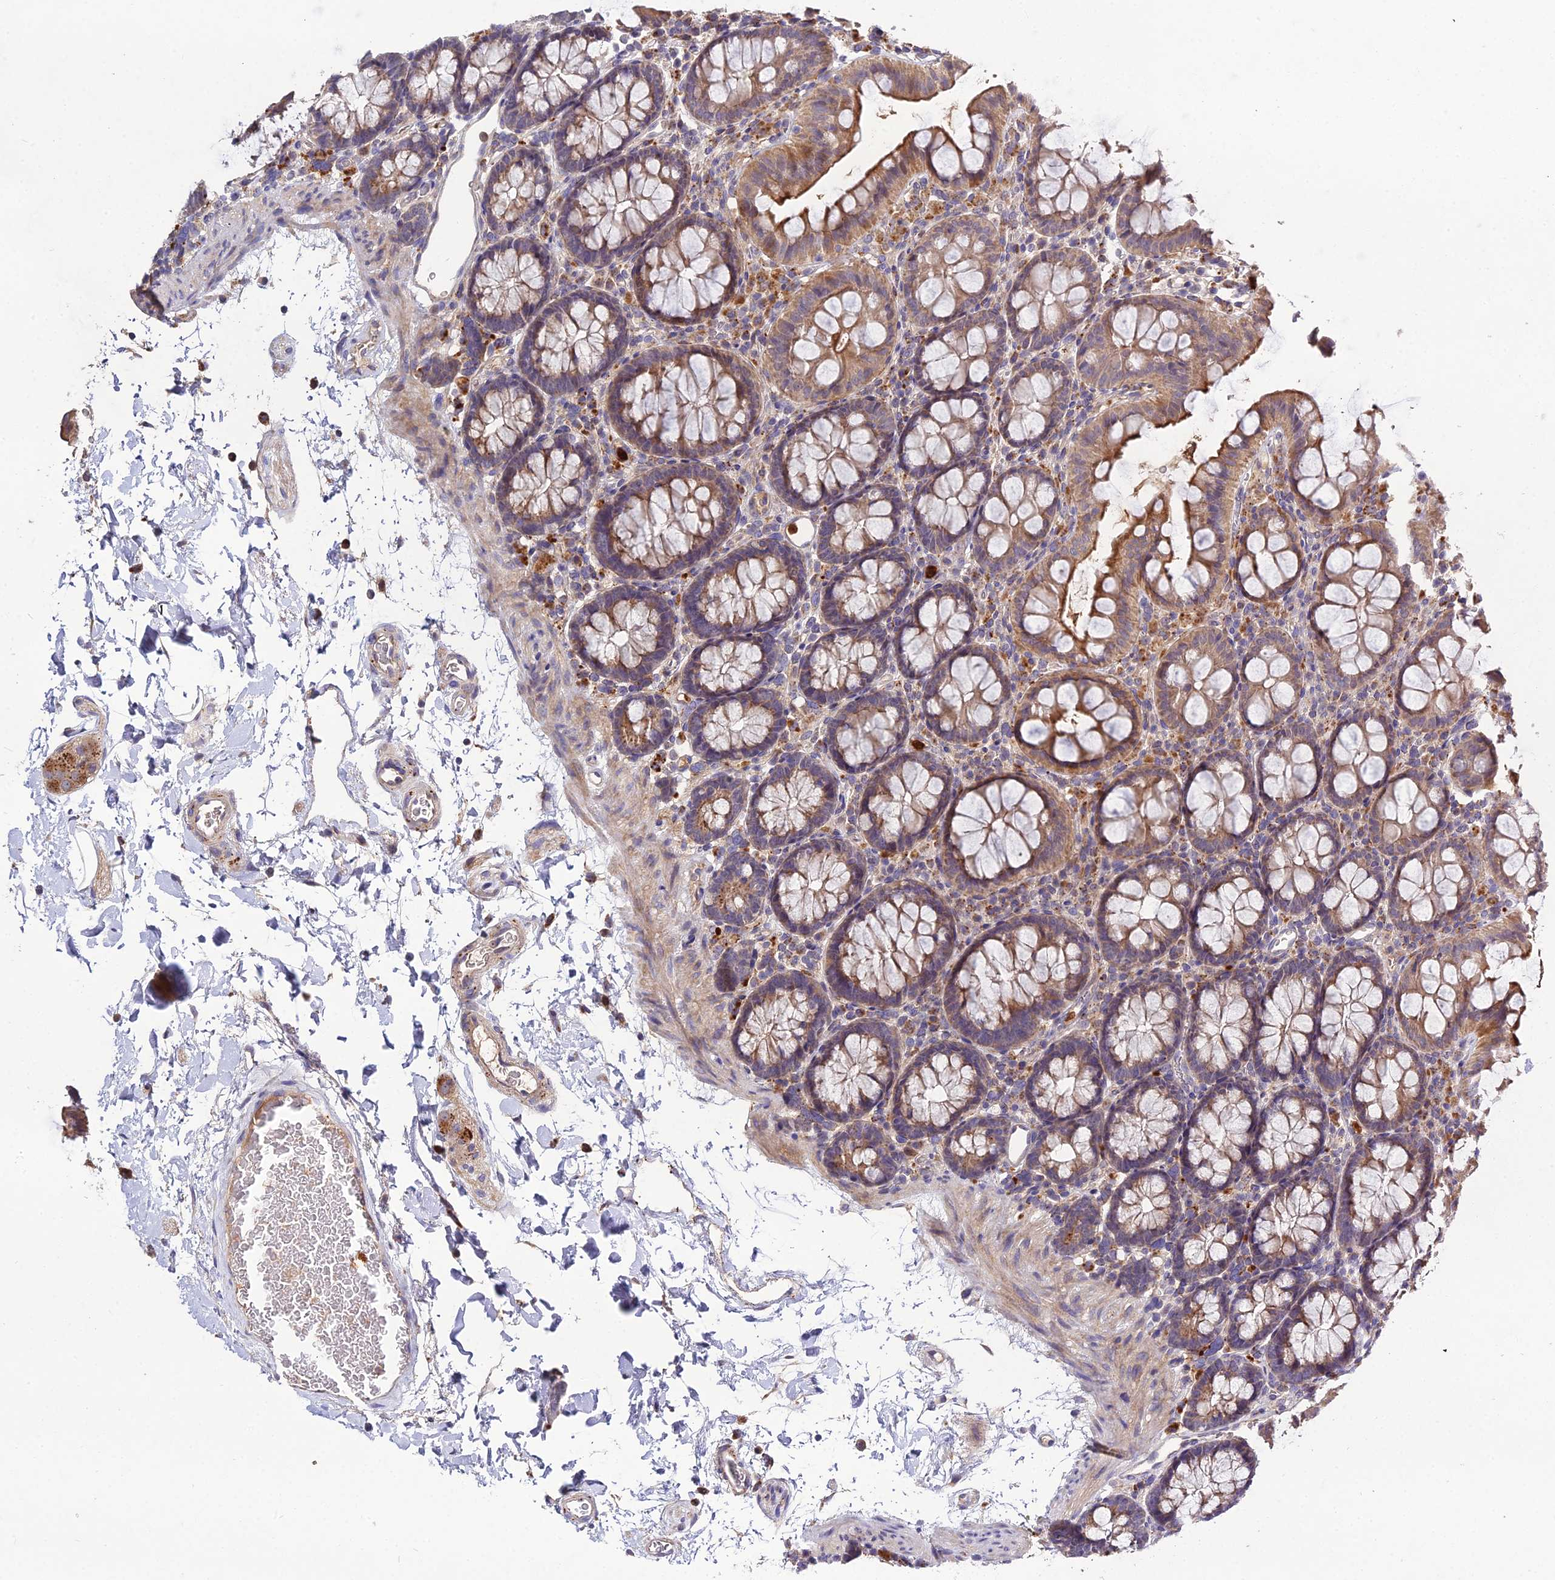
{"staining": {"intensity": "moderate", "quantity": ">75%", "location": "cytoplasmic/membranous"}, "tissue": "colon", "cell_type": "Endothelial cells", "image_type": "normal", "snomed": [{"axis": "morphology", "description": "Normal tissue, NOS"}, {"axis": "topography", "description": "Colon"}], "caption": "The image reveals a brown stain indicating the presence of a protein in the cytoplasmic/membranous of endothelial cells in colon. The staining was performed using DAB (3,3'-diaminobenzidine), with brown indicating positive protein expression. Nuclei are stained blue with hematoxylin.", "gene": "EID2", "patient": {"sex": "male", "age": 75}}